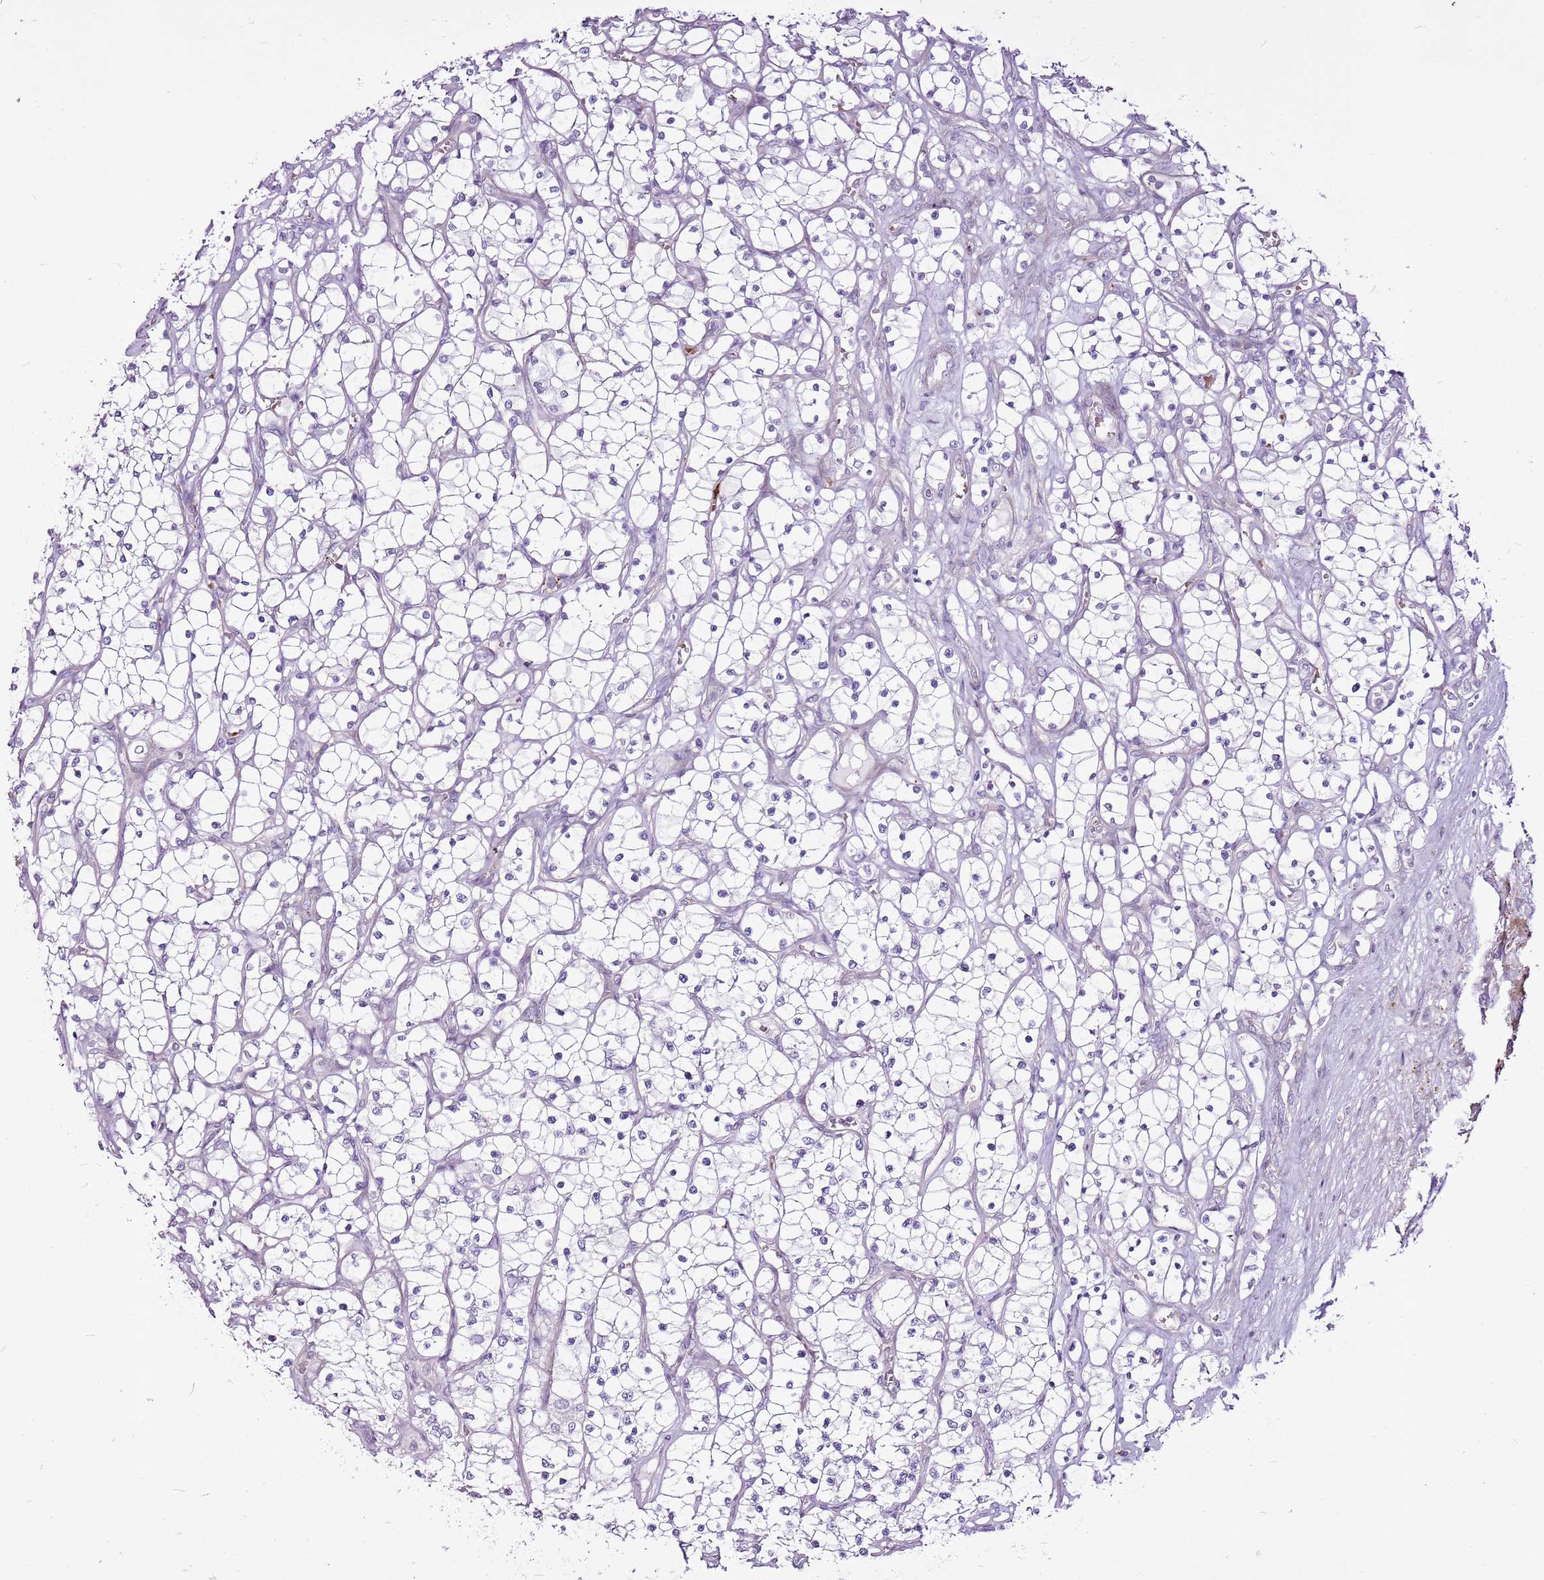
{"staining": {"intensity": "negative", "quantity": "none", "location": "none"}, "tissue": "renal cancer", "cell_type": "Tumor cells", "image_type": "cancer", "snomed": [{"axis": "morphology", "description": "Adenocarcinoma, NOS"}, {"axis": "topography", "description": "Kidney"}], "caption": "Immunohistochemistry (IHC) histopathology image of neoplastic tissue: human renal cancer stained with DAB shows no significant protein expression in tumor cells.", "gene": "CHAC2", "patient": {"sex": "female", "age": 69}}